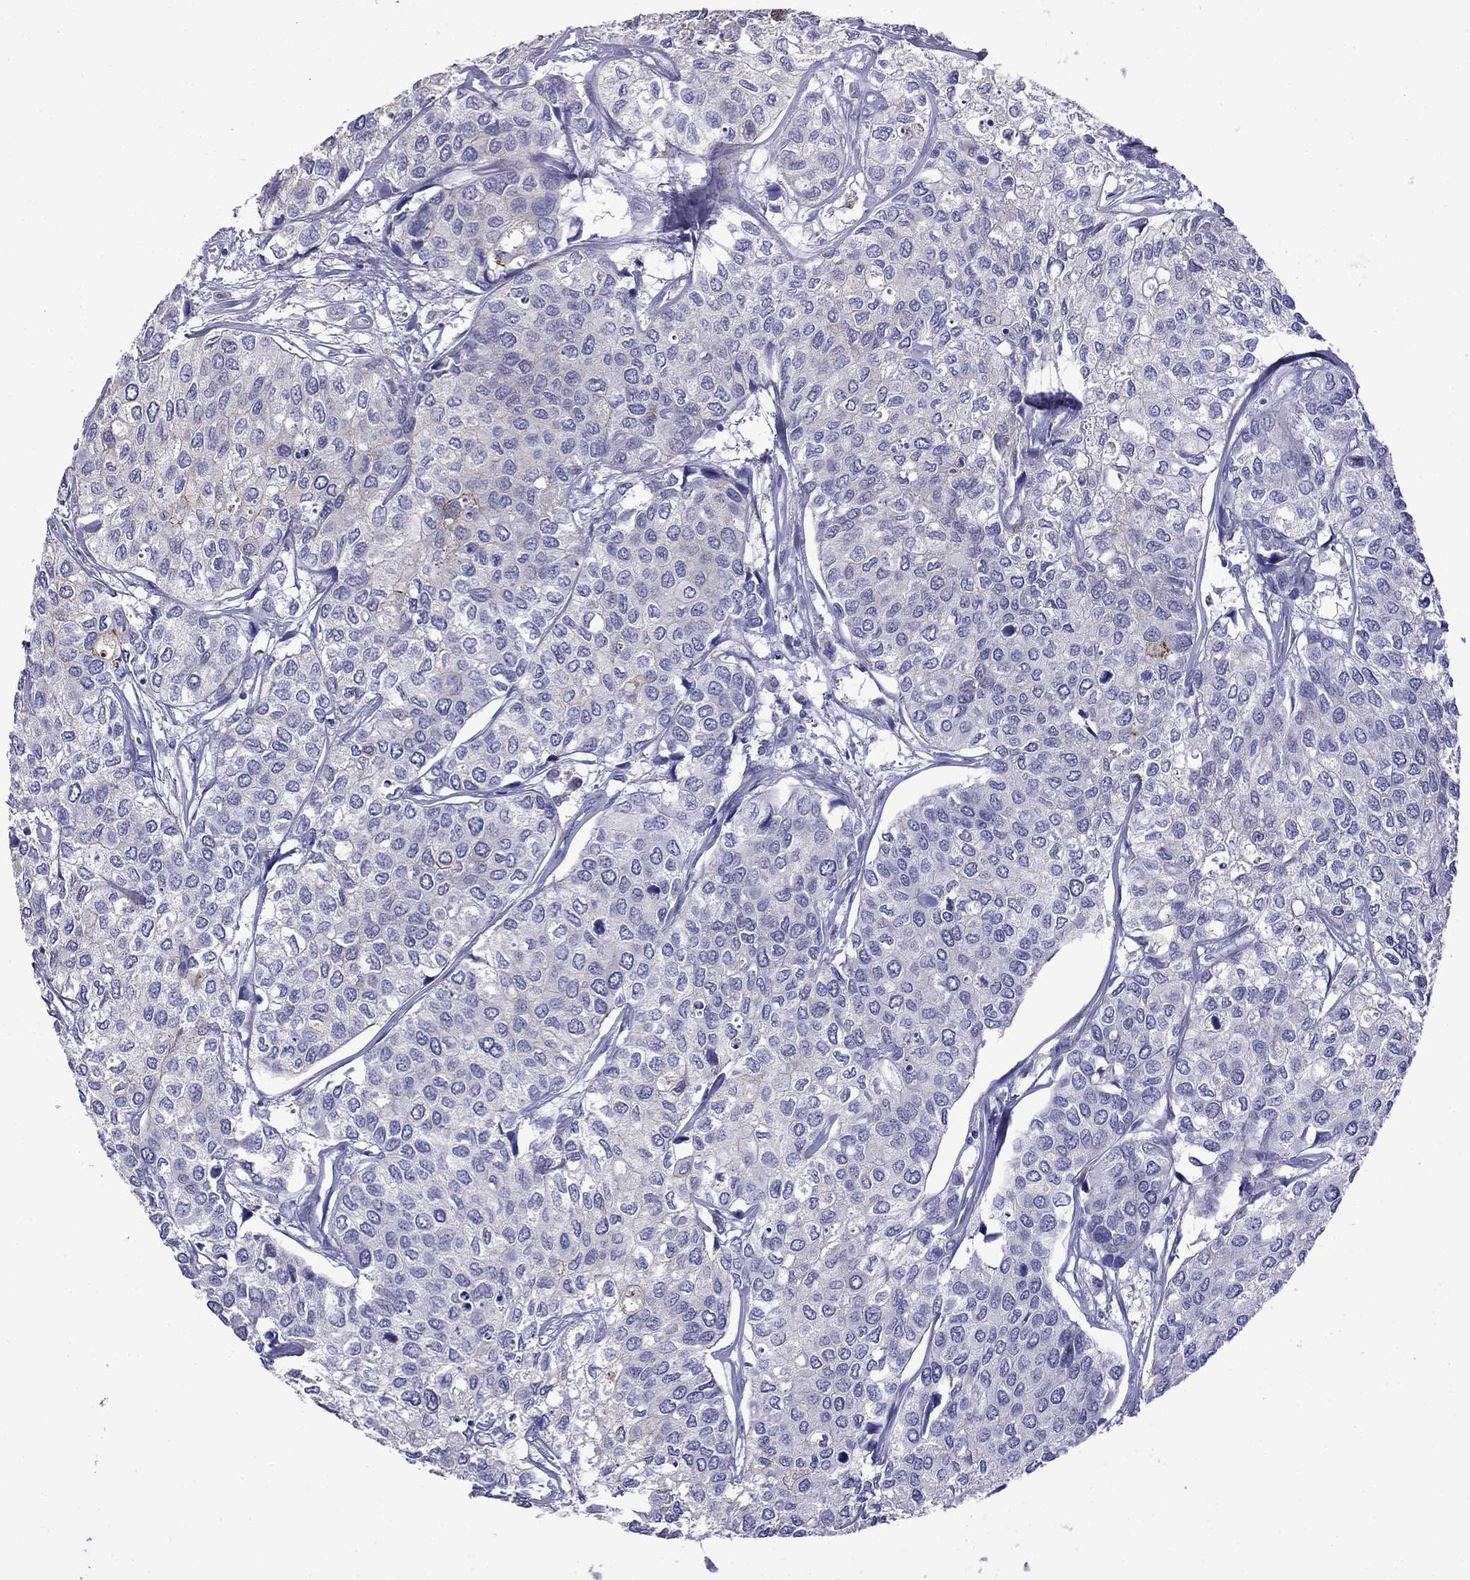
{"staining": {"intensity": "weak", "quantity": "<25%", "location": "cytoplasmic/membranous"}, "tissue": "urothelial cancer", "cell_type": "Tumor cells", "image_type": "cancer", "snomed": [{"axis": "morphology", "description": "Urothelial carcinoma, High grade"}, {"axis": "topography", "description": "Urinary bladder"}], "caption": "IHC of human high-grade urothelial carcinoma exhibits no positivity in tumor cells. (DAB IHC, high magnification).", "gene": "PRR18", "patient": {"sex": "male", "age": 73}}